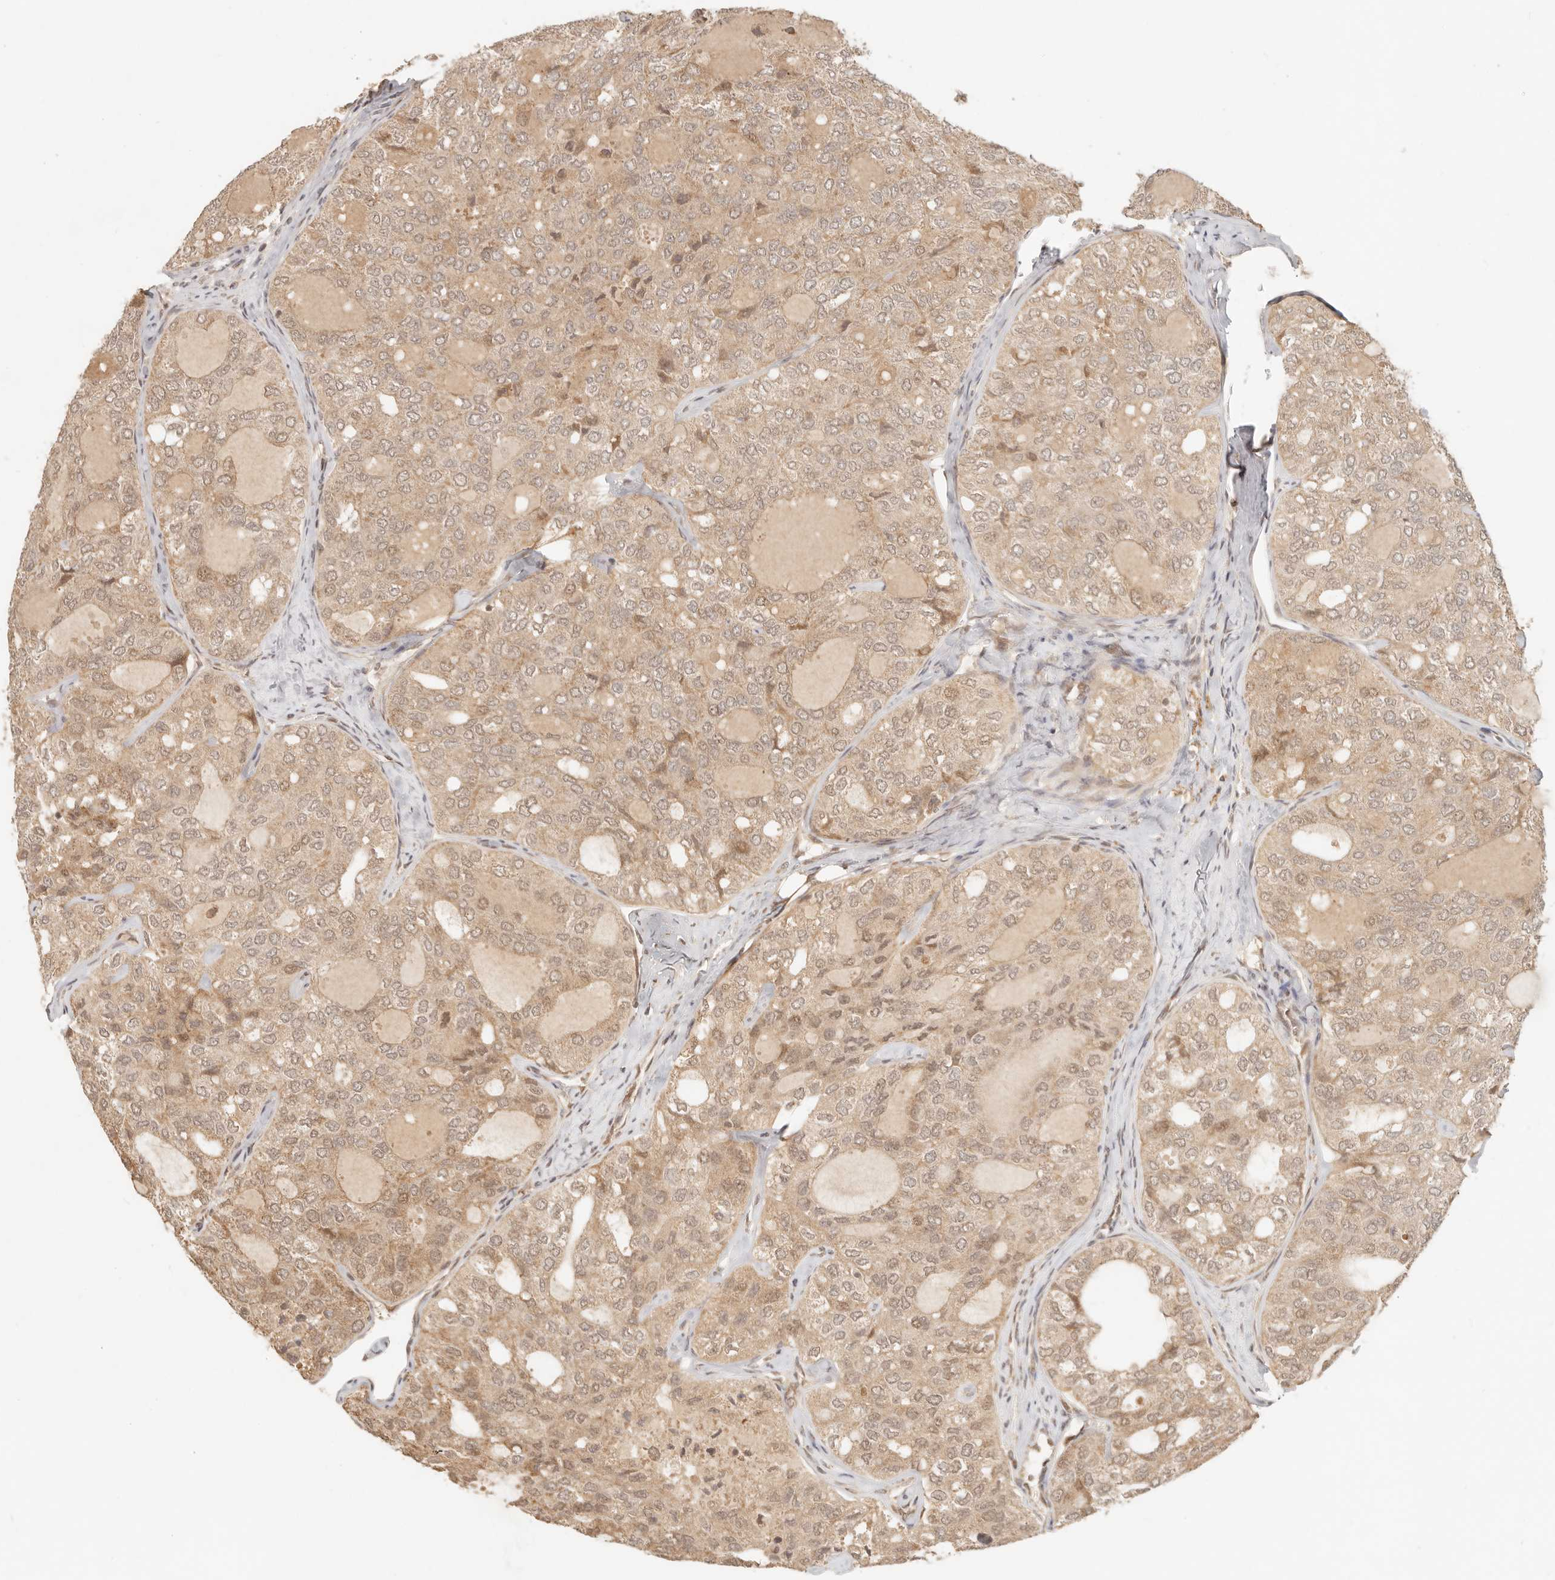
{"staining": {"intensity": "weak", "quantity": ">75%", "location": "cytoplasmic/membranous,nuclear"}, "tissue": "thyroid cancer", "cell_type": "Tumor cells", "image_type": "cancer", "snomed": [{"axis": "morphology", "description": "Follicular adenoma carcinoma, NOS"}, {"axis": "topography", "description": "Thyroid gland"}], "caption": "IHC (DAB (3,3'-diaminobenzidine)) staining of thyroid cancer (follicular adenoma carcinoma) displays weak cytoplasmic/membranous and nuclear protein expression in approximately >75% of tumor cells.", "gene": "INTS11", "patient": {"sex": "male", "age": 75}}